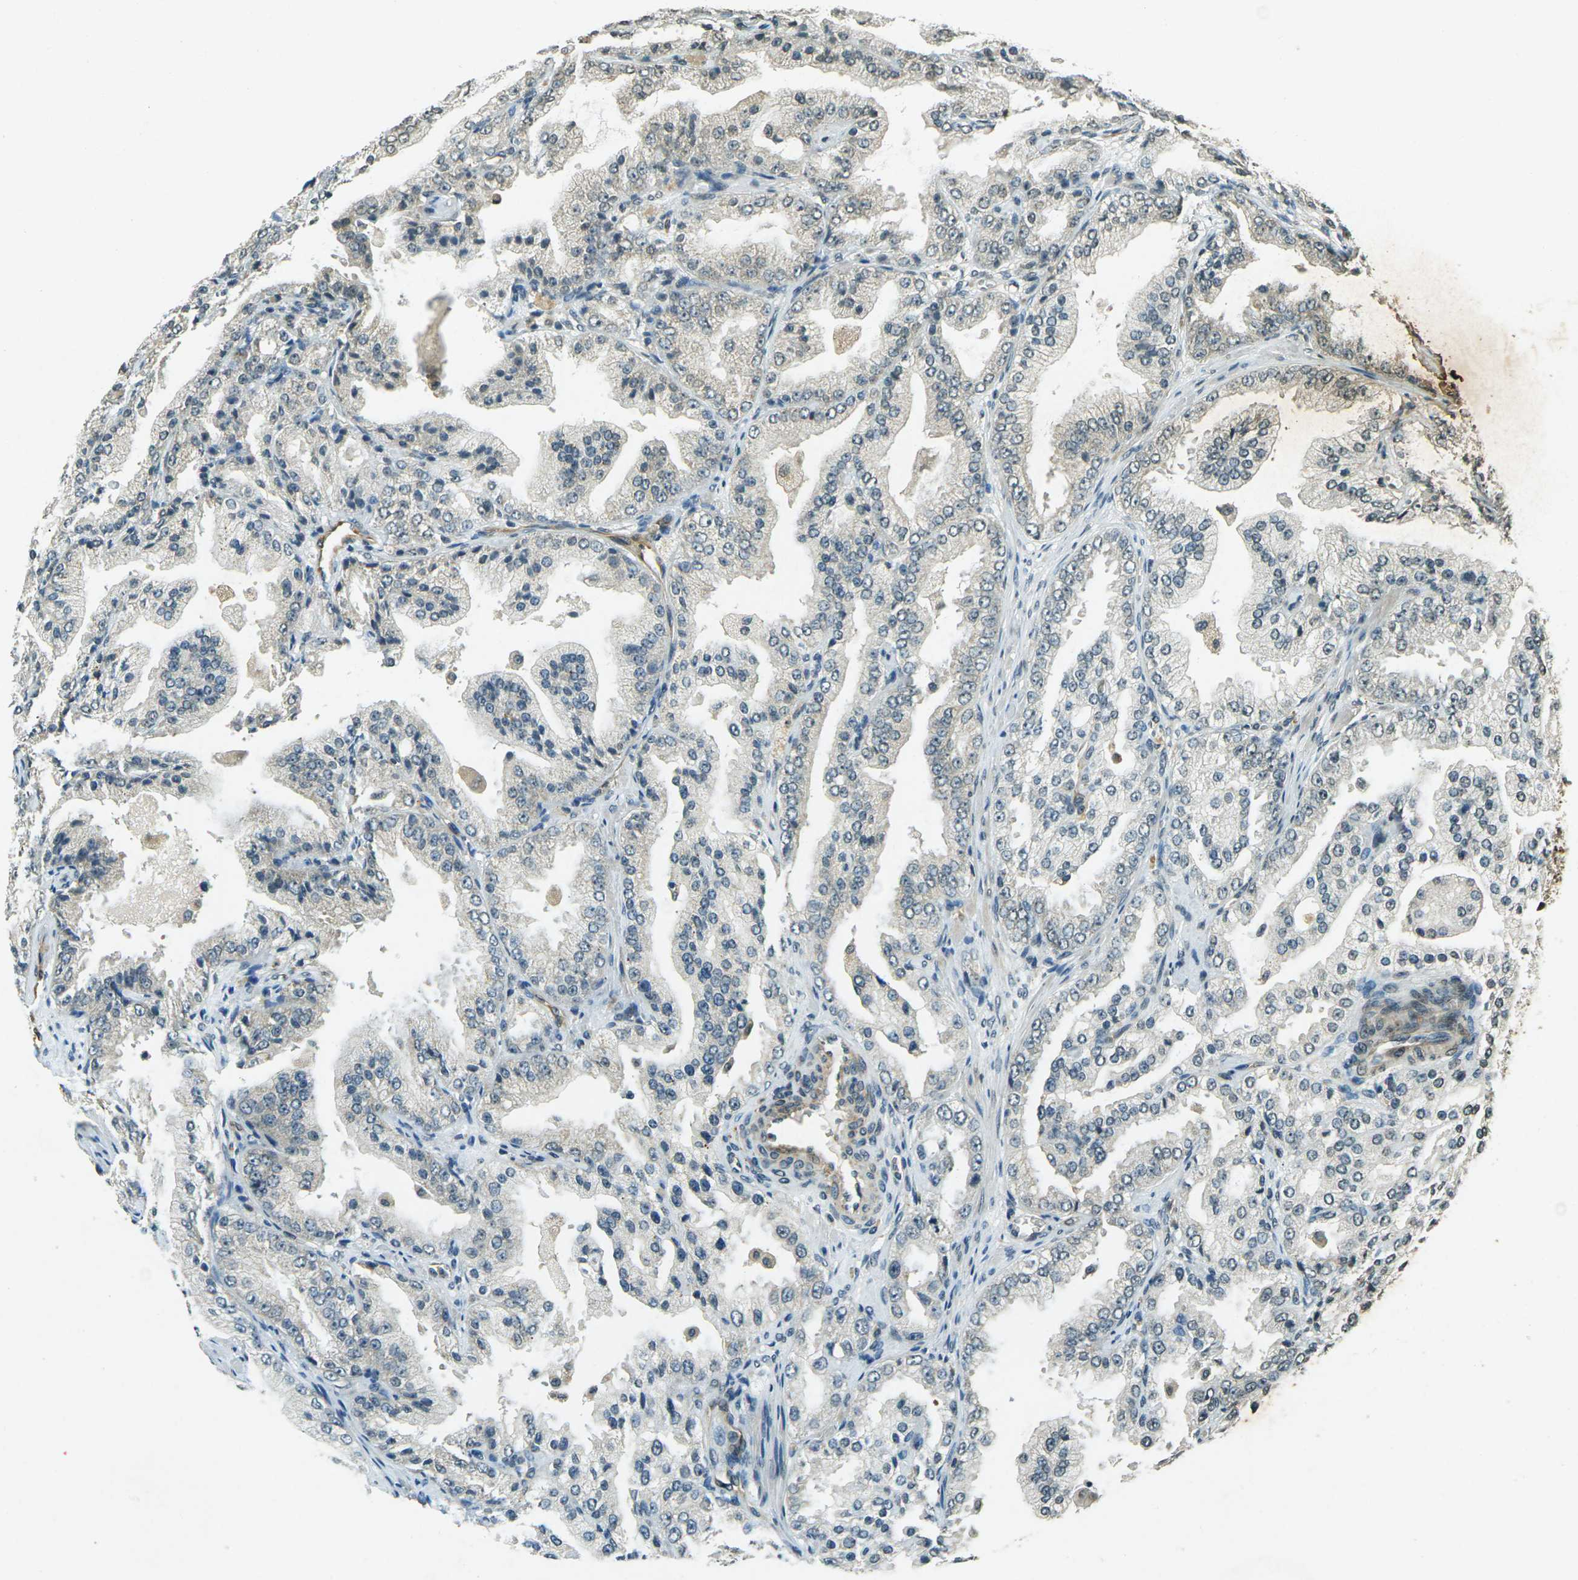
{"staining": {"intensity": "negative", "quantity": "none", "location": "none"}, "tissue": "prostate cancer", "cell_type": "Tumor cells", "image_type": "cancer", "snomed": [{"axis": "morphology", "description": "Adenocarcinoma, High grade"}, {"axis": "topography", "description": "Prostate"}], "caption": "Immunohistochemical staining of human prostate cancer demonstrates no significant expression in tumor cells.", "gene": "PDE2A", "patient": {"sex": "male", "age": 61}}